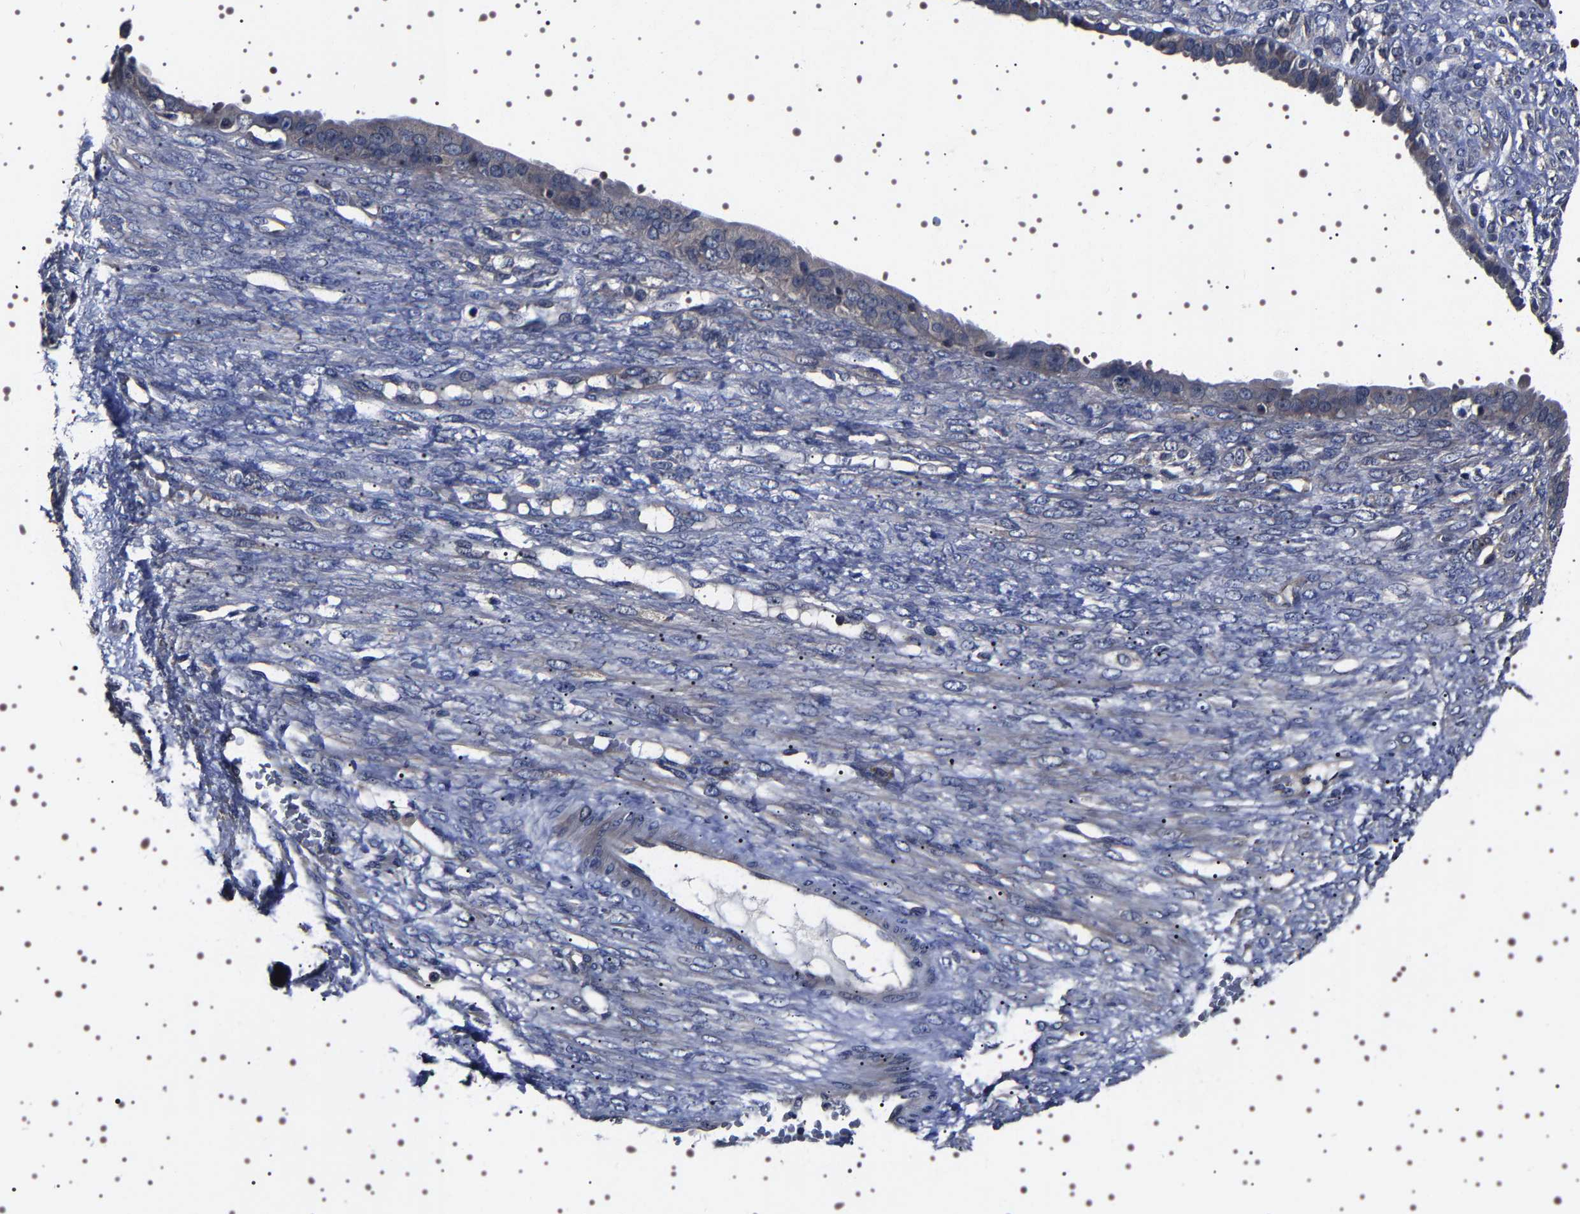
{"staining": {"intensity": "weak", "quantity": "<25%", "location": "cytoplasmic/membranous"}, "tissue": "ovarian cancer", "cell_type": "Tumor cells", "image_type": "cancer", "snomed": [{"axis": "morphology", "description": "Cystadenocarcinoma, serous, NOS"}, {"axis": "topography", "description": "Ovary"}], "caption": "The immunohistochemistry (IHC) photomicrograph has no significant positivity in tumor cells of ovarian cancer tissue.", "gene": "TARBP1", "patient": {"sex": "female", "age": 58}}